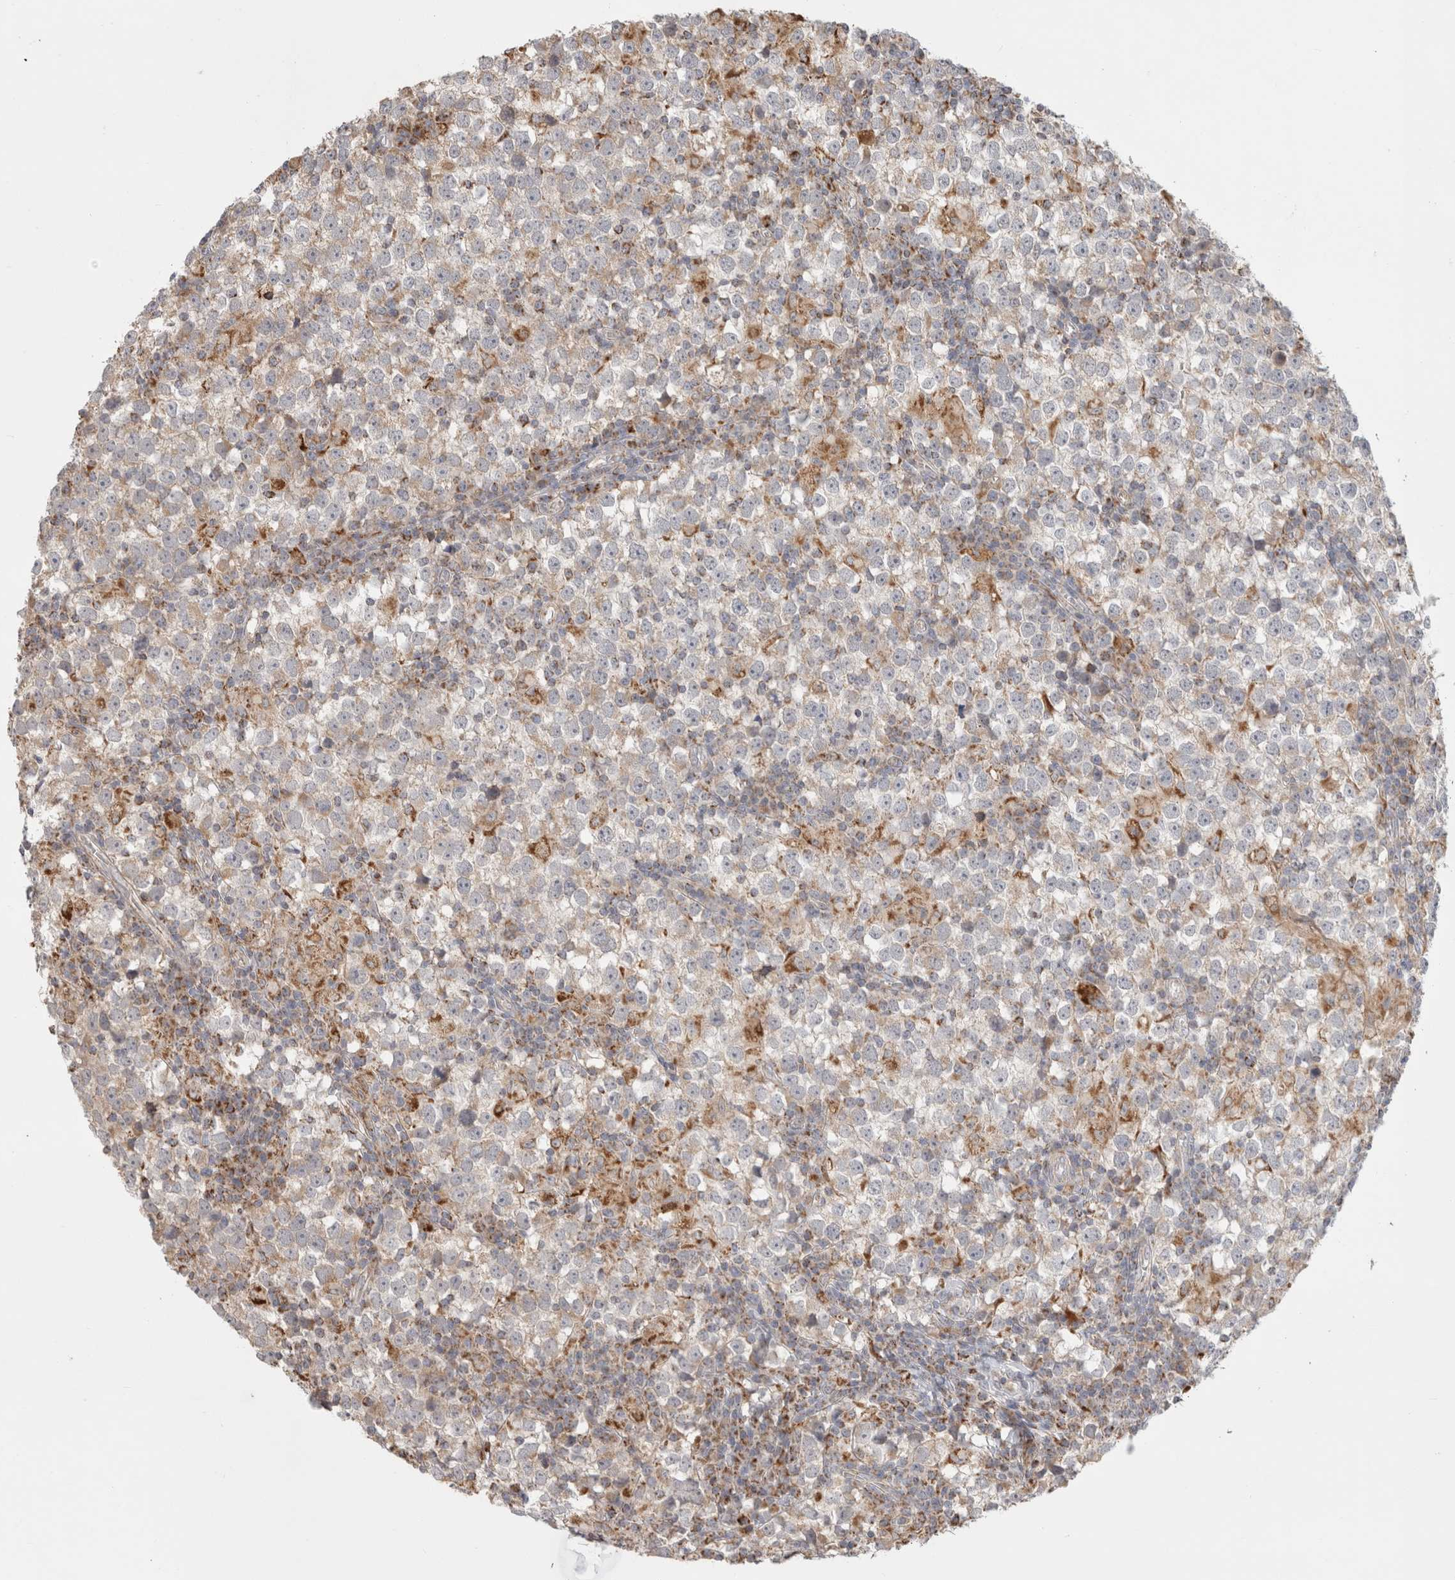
{"staining": {"intensity": "weak", "quantity": "<25%", "location": "cytoplasmic/membranous"}, "tissue": "testis cancer", "cell_type": "Tumor cells", "image_type": "cancer", "snomed": [{"axis": "morphology", "description": "Seminoma, NOS"}, {"axis": "topography", "description": "Testis"}], "caption": "Human testis cancer stained for a protein using IHC shows no staining in tumor cells.", "gene": "HROB", "patient": {"sex": "male", "age": 65}}